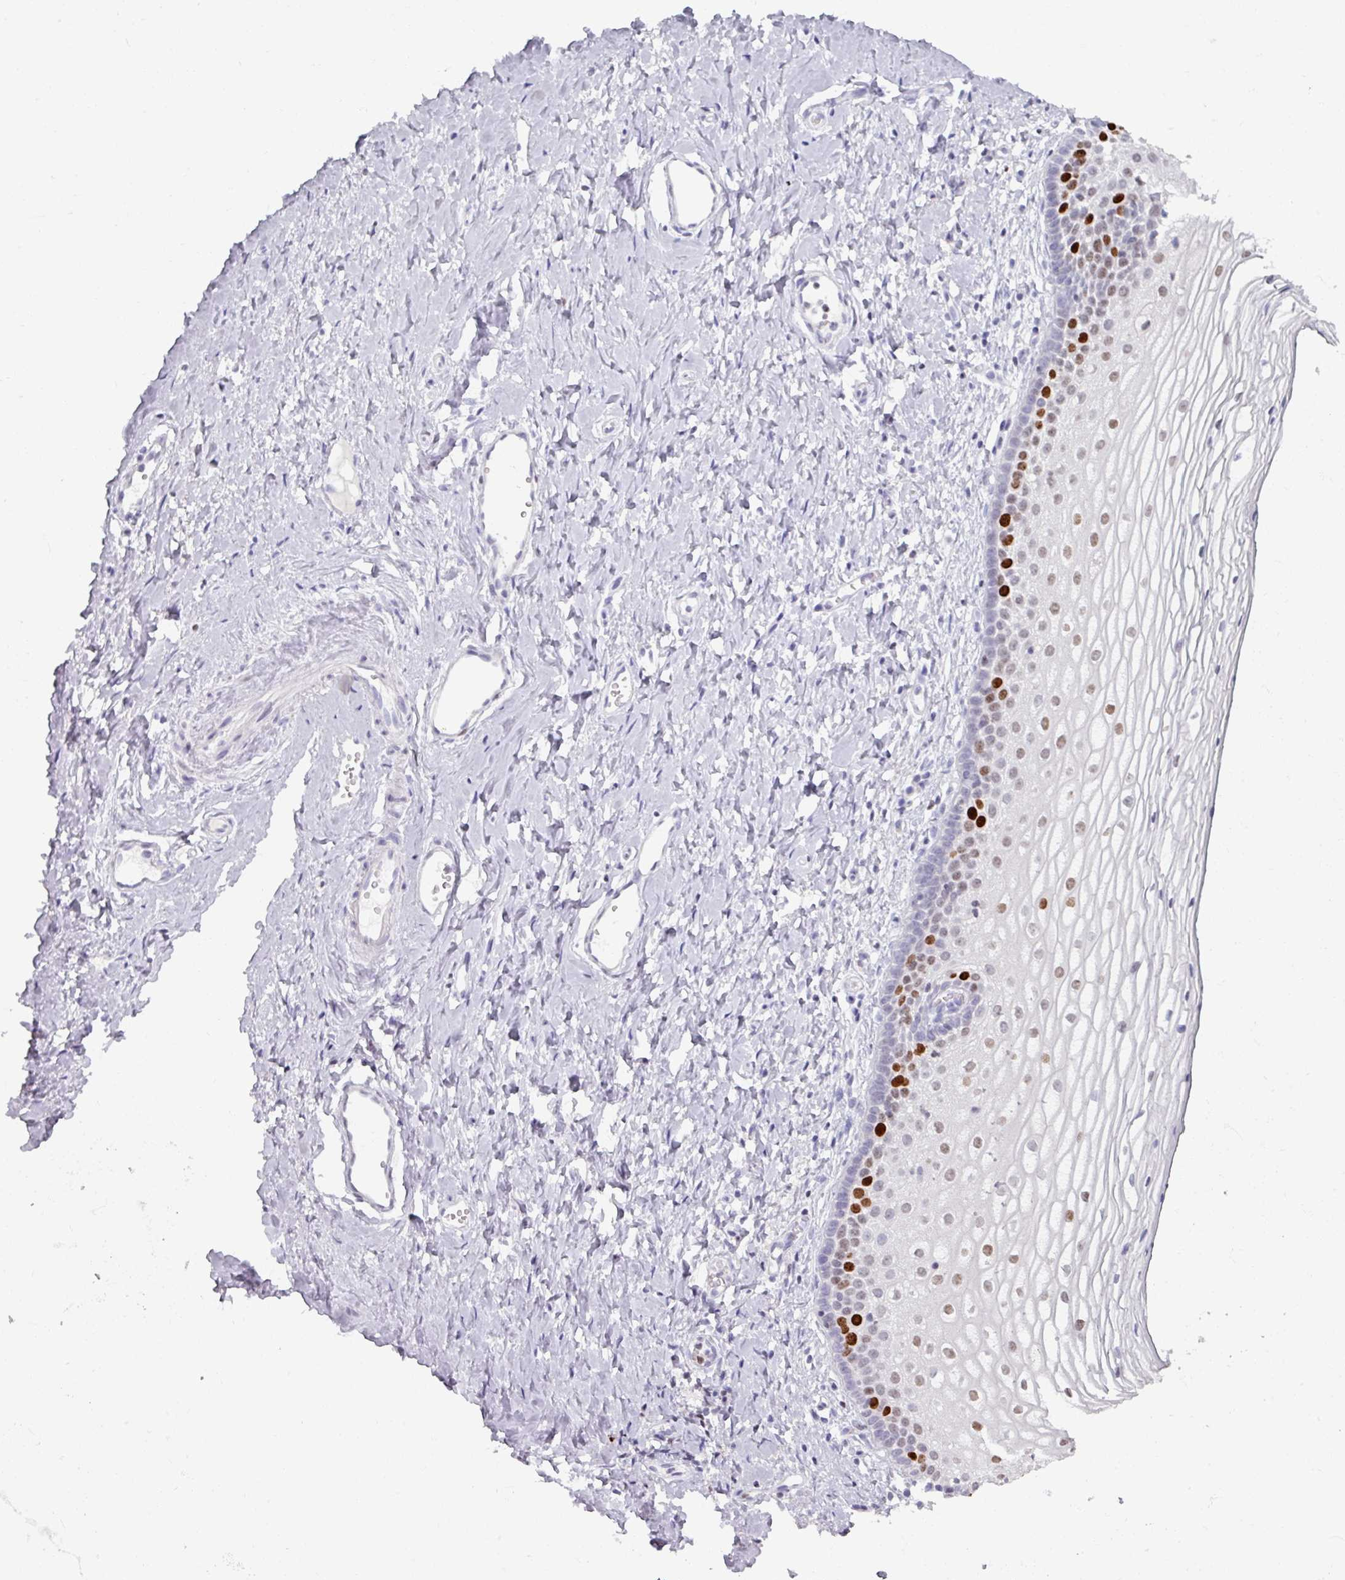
{"staining": {"intensity": "strong", "quantity": "<25%", "location": "nuclear"}, "tissue": "vagina", "cell_type": "Squamous epithelial cells", "image_type": "normal", "snomed": [{"axis": "morphology", "description": "Normal tissue, NOS"}, {"axis": "topography", "description": "Vagina"}], "caption": "Immunohistochemical staining of benign human vagina demonstrates medium levels of strong nuclear positivity in about <25% of squamous epithelial cells. (DAB IHC, brown staining for protein, blue staining for nuclei).", "gene": "ATAD2", "patient": {"sex": "female", "age": 56}}